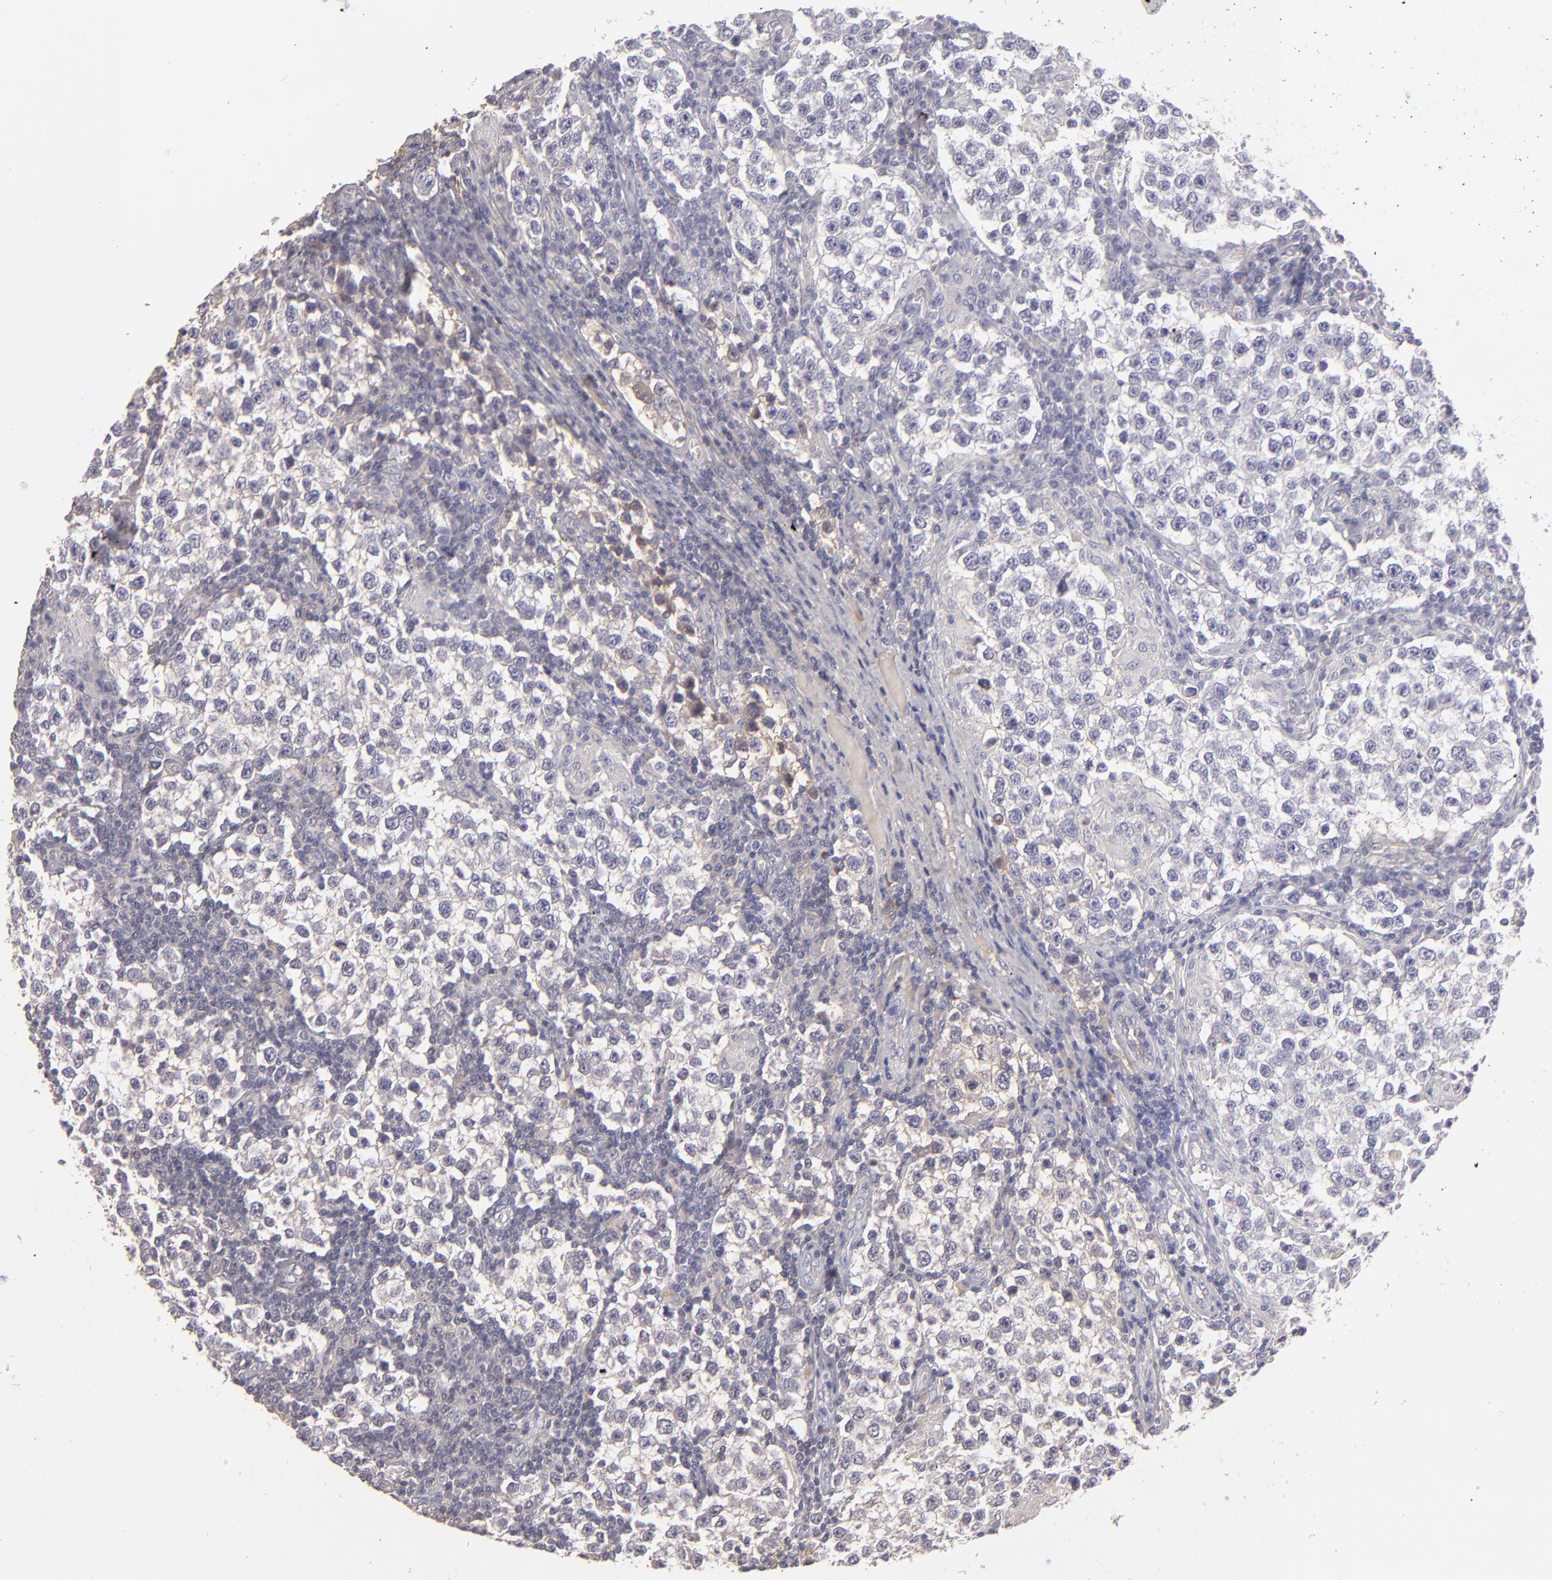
{"staining": {"intensity": "negative", "quantity": "none", "location": "none"}, "tissue": "testis cancer", "cell_type": "Tumor cells", "image_type": "cancer", "snomed": [{"axis": "morphology", "description": "Seminoma, NOS"}, {"axis": "topography", "description": "Testis"}], "caption": "Tumor cells show no significant positivity in seminoma (testis). The staining is performed using DAB brown chromogen with nuclei counter-stained in using hematoxylin.", "gene": "ABCC4", "patient": {"sex": "male", "age": 36}}